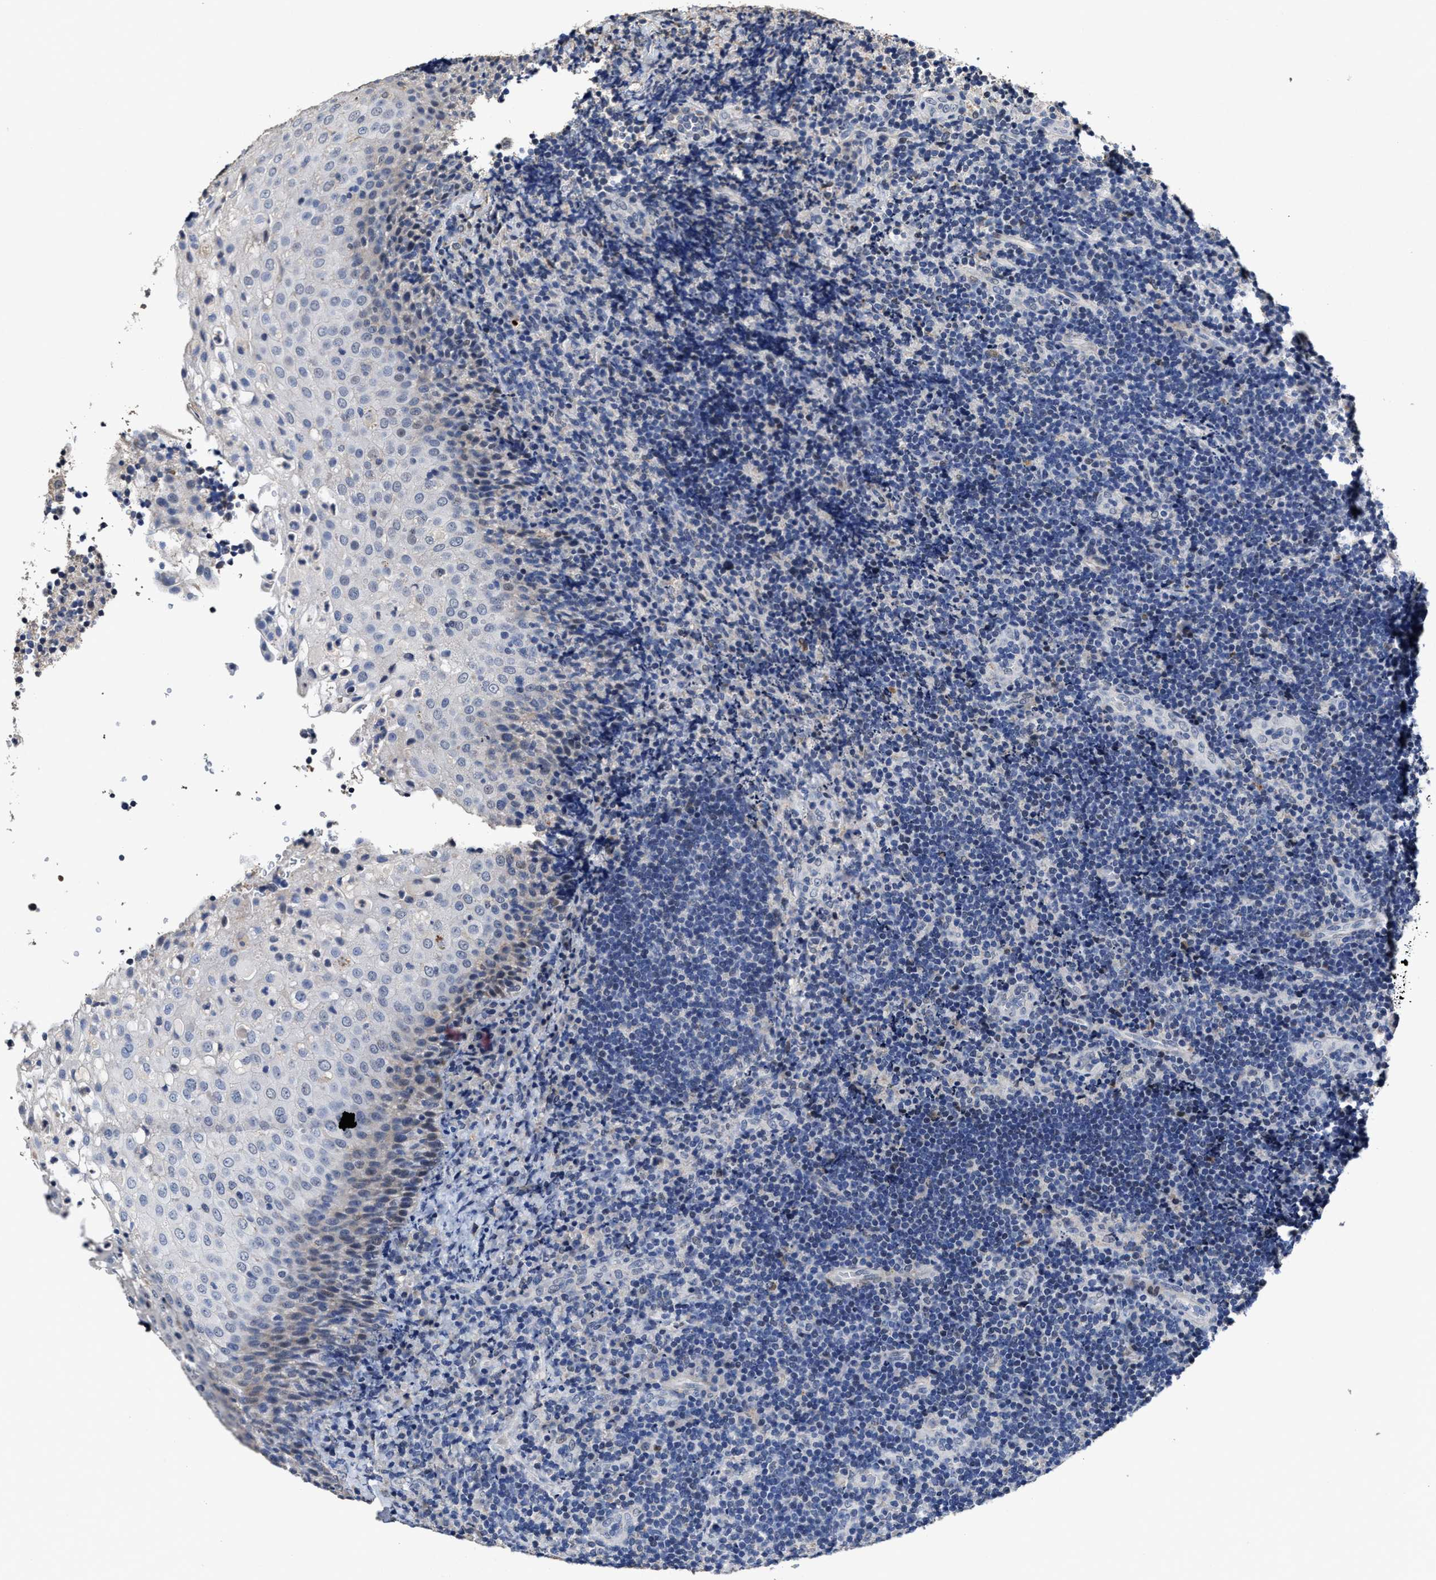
{"staining": {"intensity": "negative", "quantity": "none", "location": "none"}, "tissue": "lymphoma", "cell_type": "Tumor cells", "image_type": "cancer", "snomed": [{"axis": "morphology", "description": "Malignant lymphoma, non-Hodgkin's type, High grade"}, {"axis": "topography", "description": "Tonsil"}], "caption": "Immunohistochemical staining of human high-grade malignant lymphoma, non-Hodgkin's type reveals no significant expression in tumor cells. Brightfield microscopy of immunohistochemistry (IHC) stained with DAB (3,3'-diaminobenzidine) (brown) and hematoxylin (blue), captured at high magnification.", "gene": "ZFAT", "patient": {"sex": "female", "age": 36}}